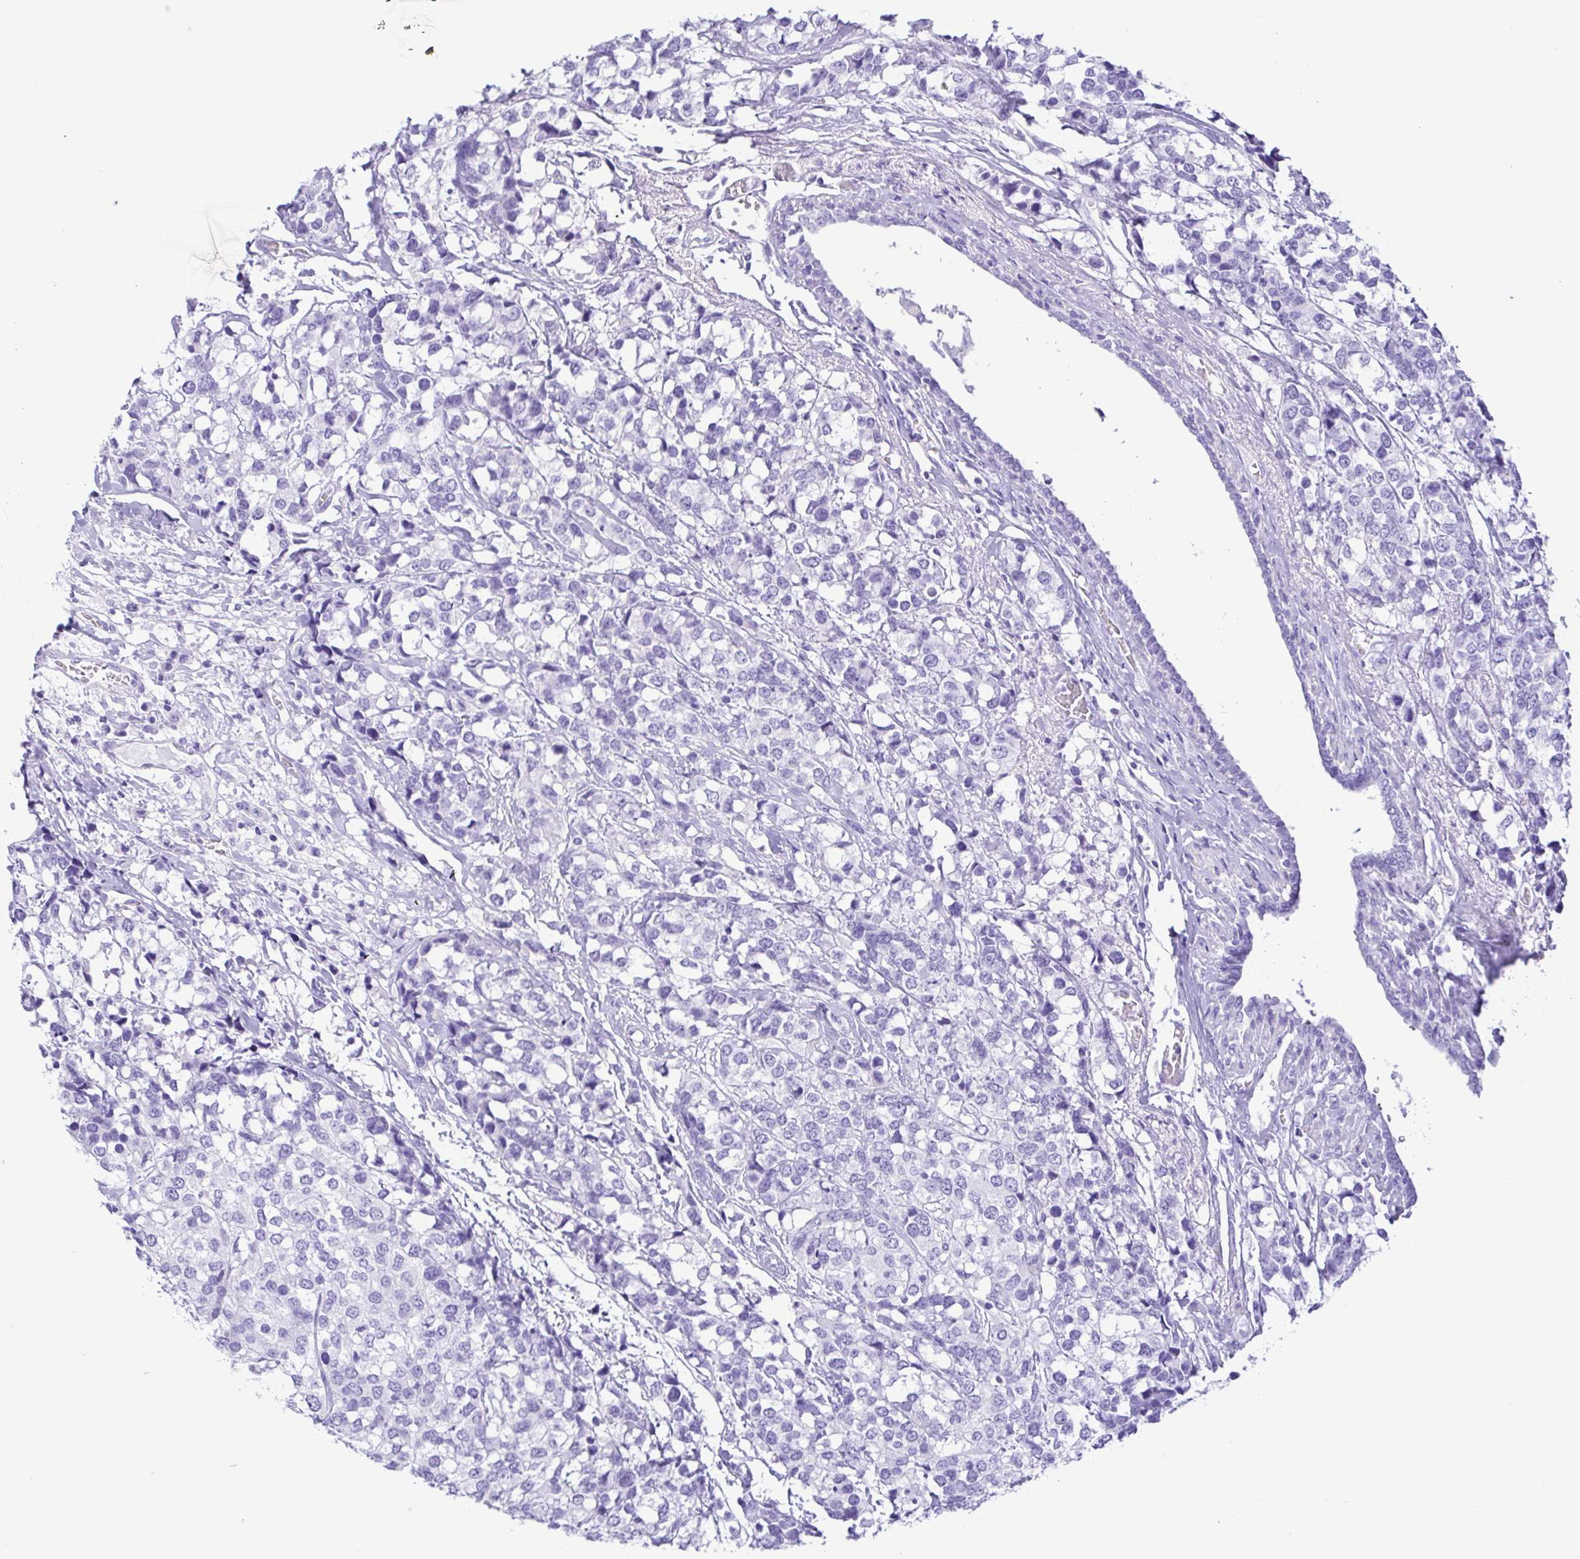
{"staining": {"intensity": "negative", "quantity": "none", "location": "none"}, "tissue": "breast cancer", "cell_type": "Tumor cells", "image_type": "cancer", "snomed": [{"axis": "morphology", "description": "Lobular carcinoma"}, {"axis": "topography", "description": "Breast"}], "caption": "This is an immunohistochemistry histopathology image of breast cancer. There is no positivity in tumor cells.", "gene": "OVGP1", "patient": {"sex": "female", "age": 59}}